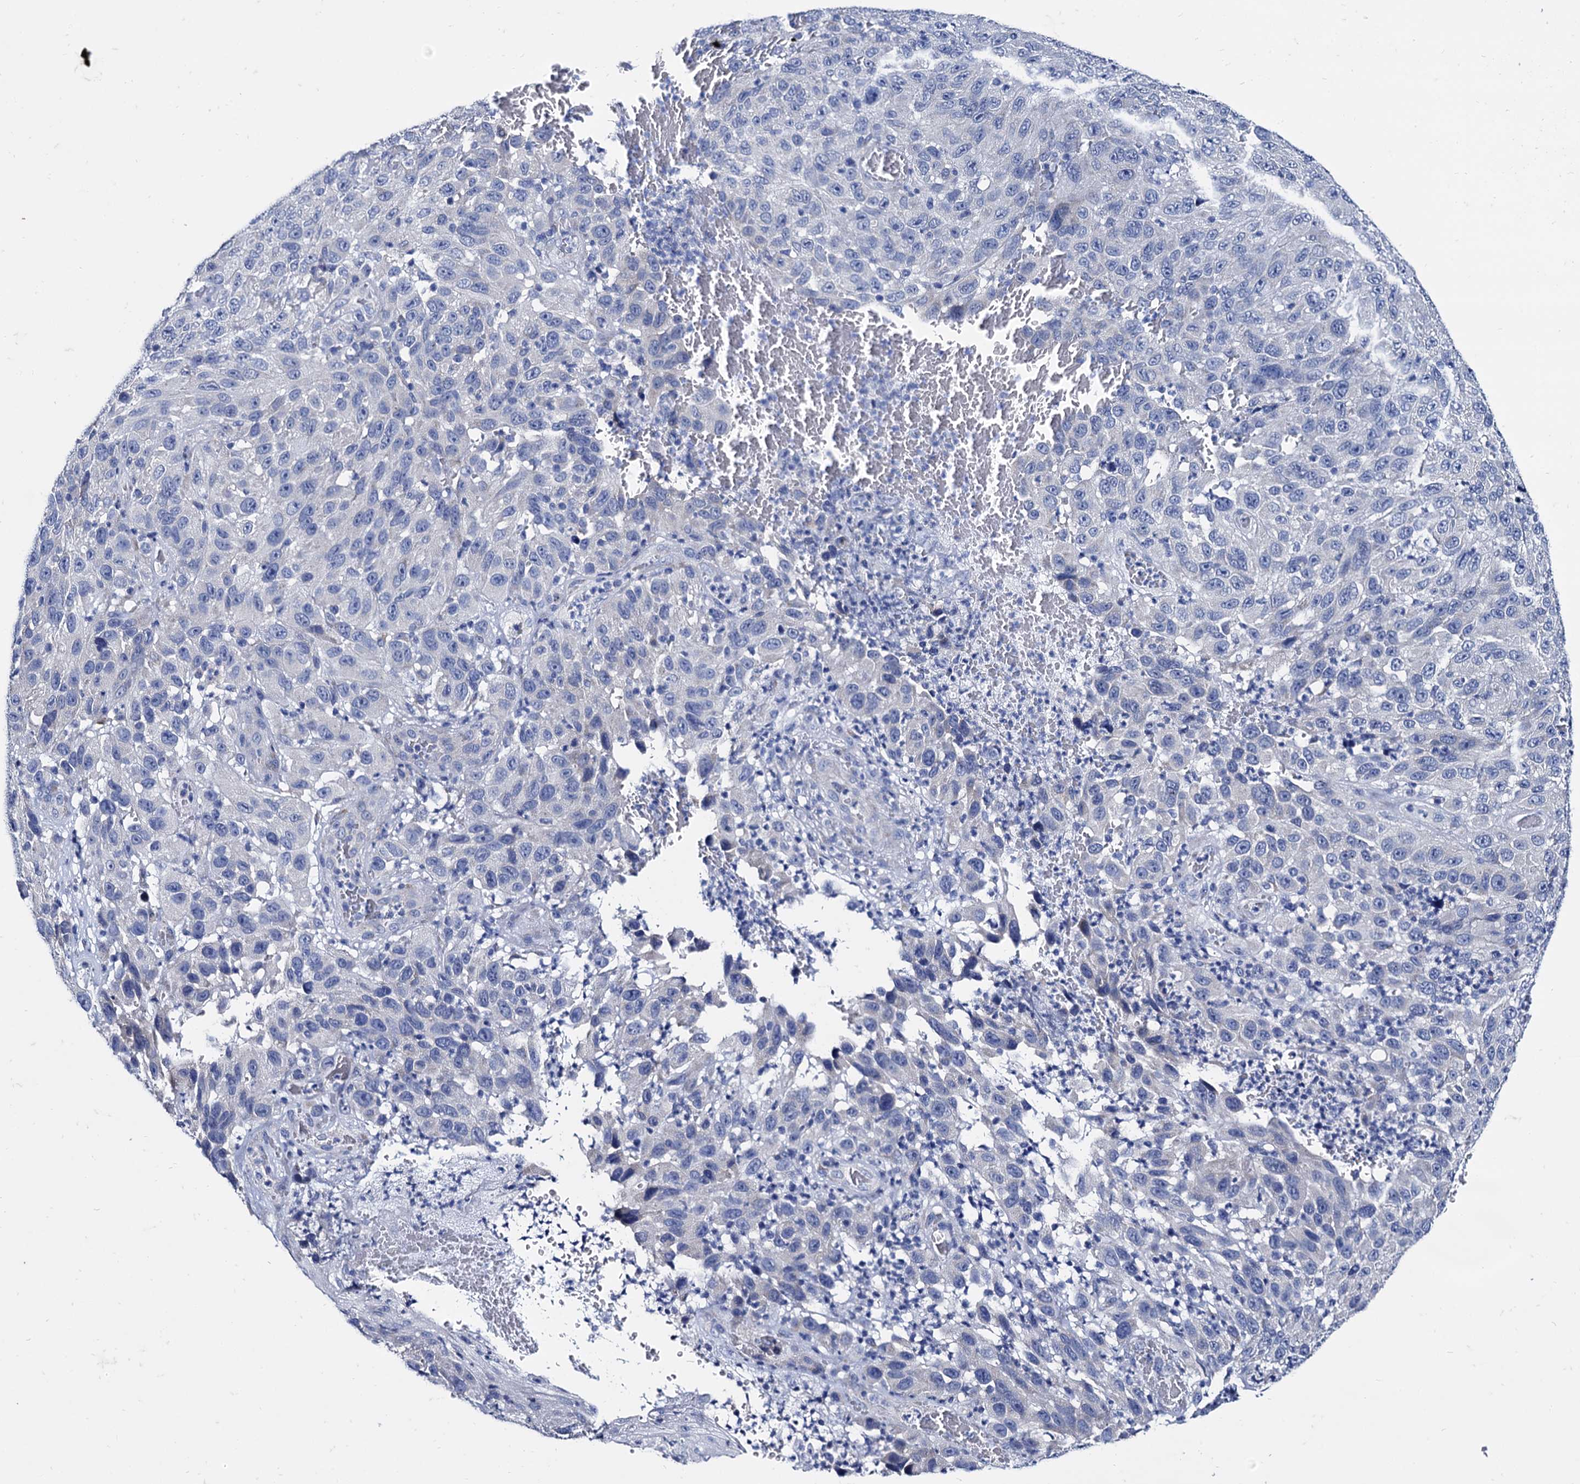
{"staining": {"intensity": "negative", "quantity": "none", "location": "none"}, "tissue": "melanoma", "cell_type": "Tumor cells", "image_type": "cancer", "snomed": [{"axis": "morphology", "description": "Normal tissue, NOS"}, {"axis": "morphology", "description": "Malignant melanoma, NOS"}, {"axis": "topography", "description": "Skin"}], "caption": "Human malignant melanoma stained for a protein using immunohistochemistry displays no positivity in tumor cells.", "gene": "FOXR2", "patient": {"sex": "female", "age": 96}}